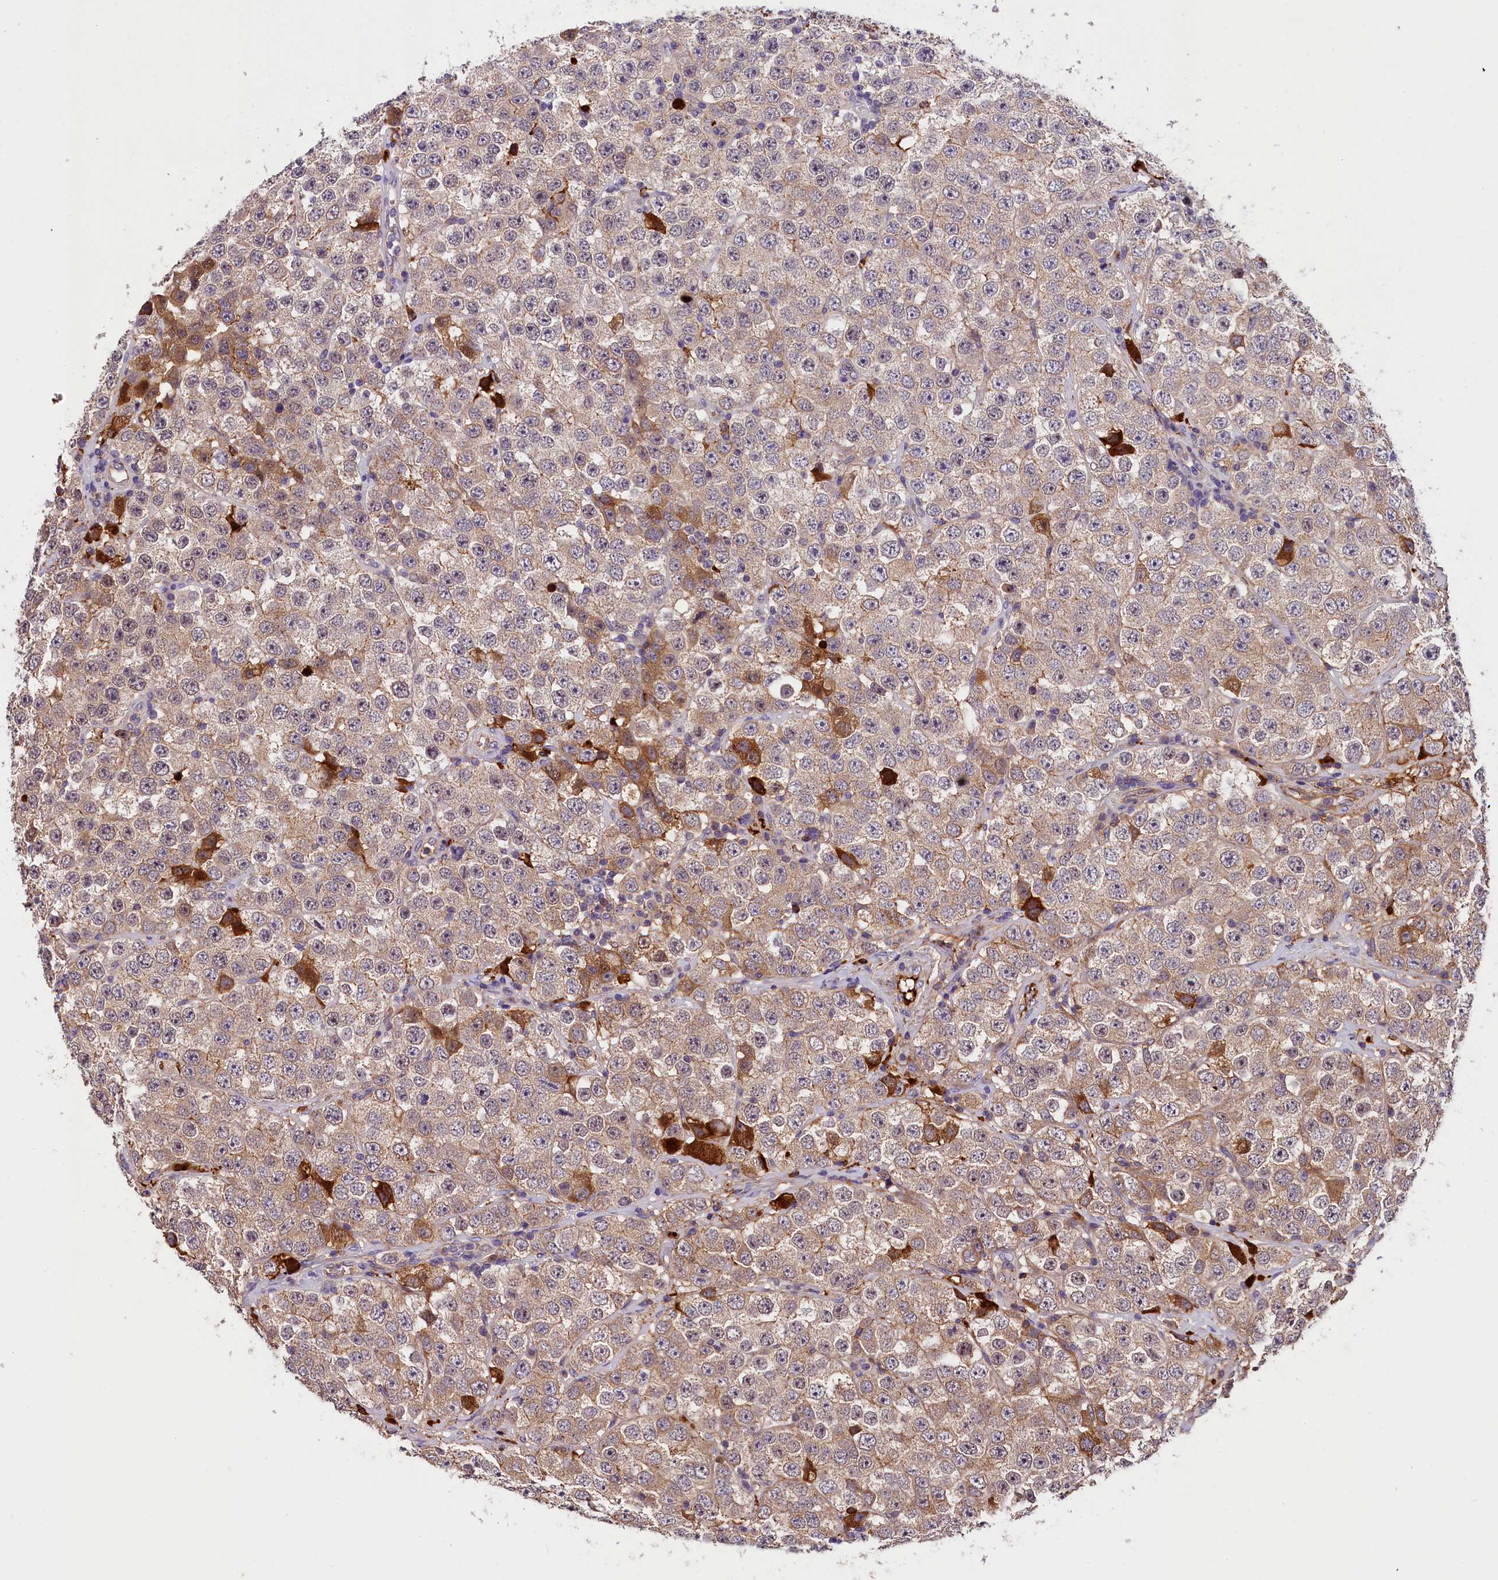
{"staining": {"intensity": "moderate", "quantity": "<25%", "location": "cytoplasmic/membranous"}, "tissue": "testis cancer", "cell_type": "Tumor cells", "image_type": "cancer", "snomed": [{"axis": "morphology", "description": "Seminoma, NOS"}, {"axis": "topography", "description": "Testis"}], "caption": "Testis cancer stained with a brown dye displays moderate cytoplasmic/membranous positive expression in about <25% of tumor cells.", "gene": "PHAF1", "patient": {"sex": "male", "age": 28}}